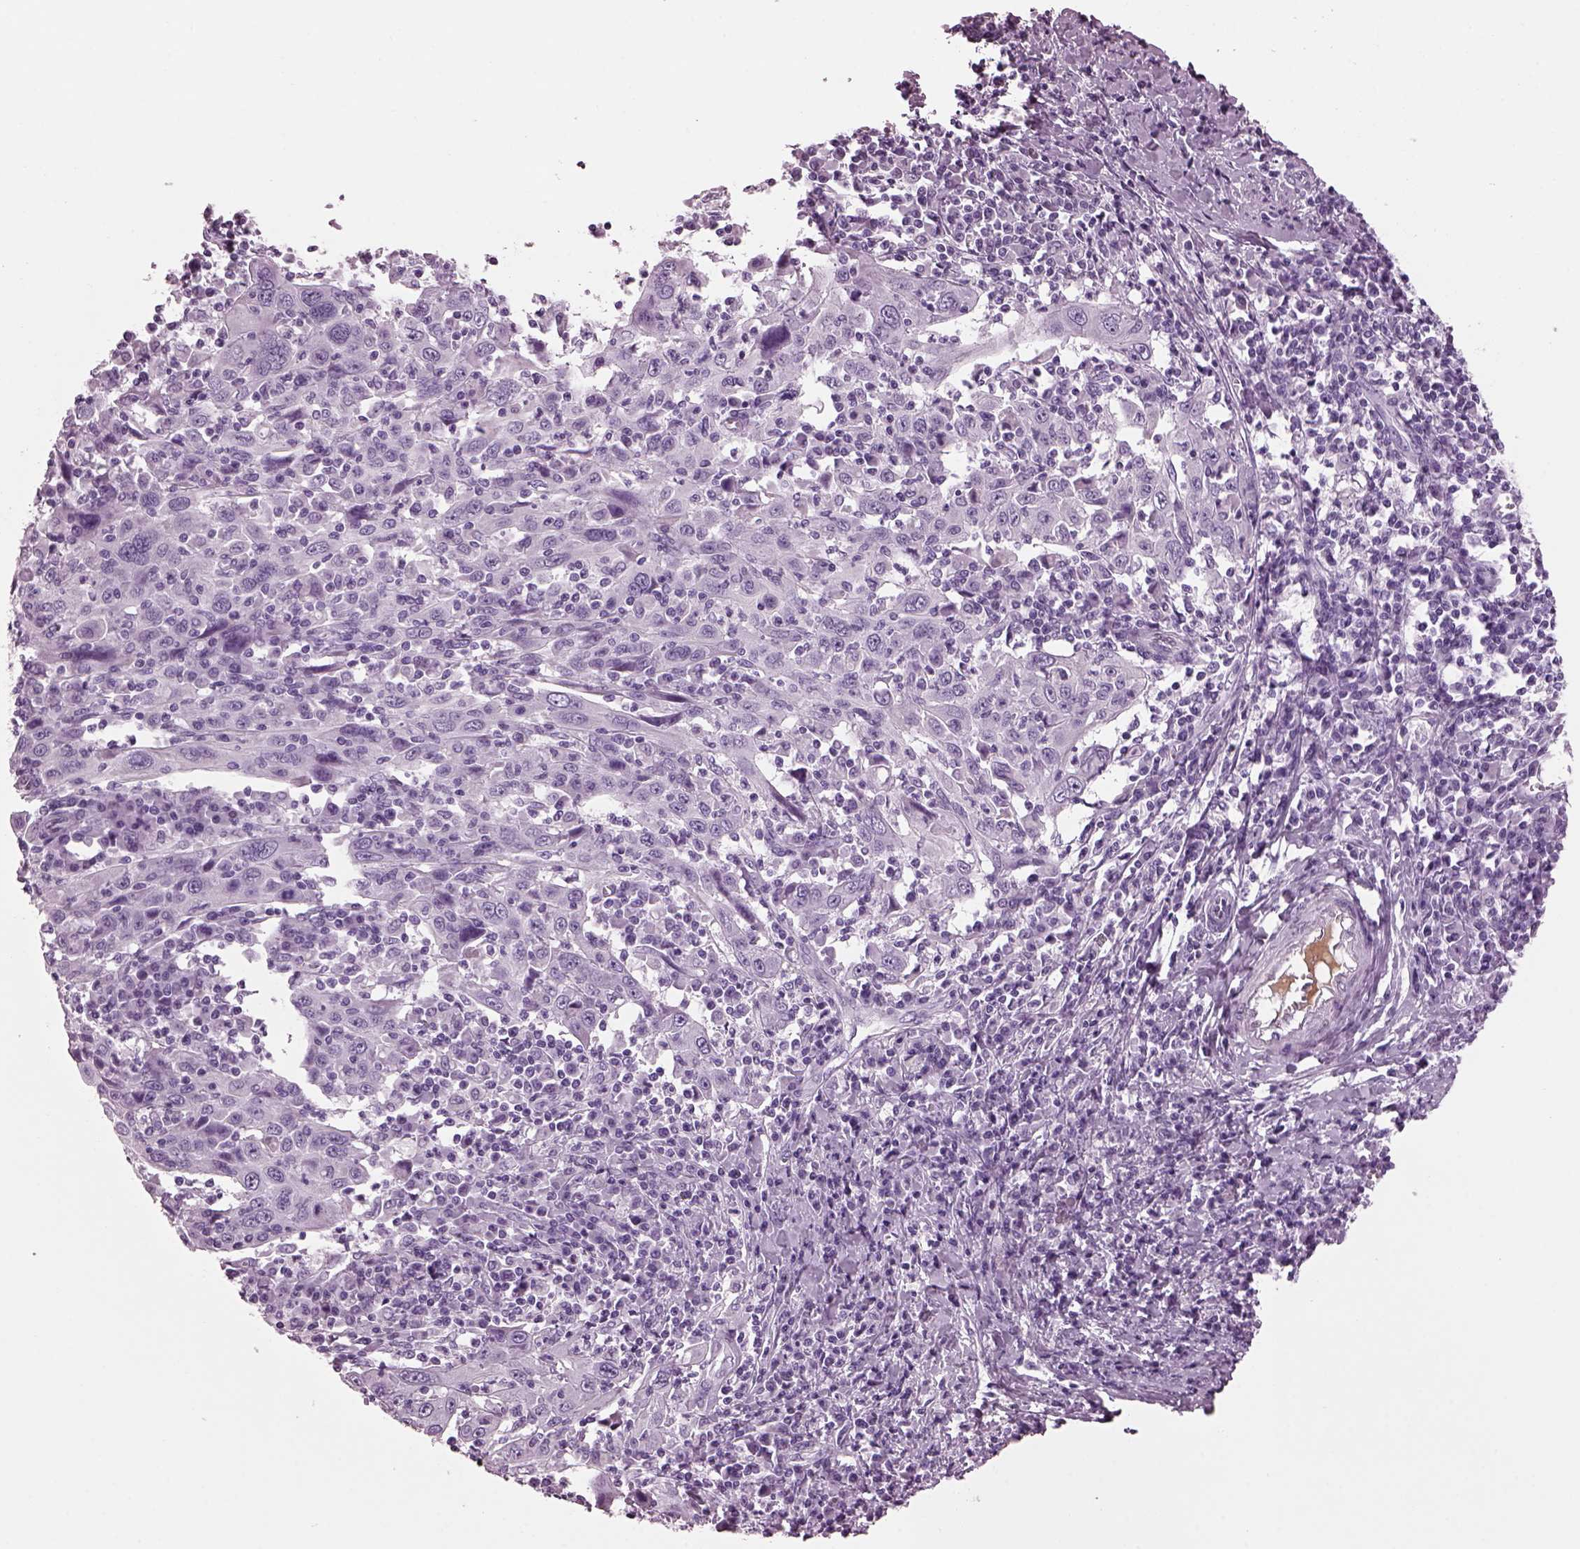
{"staining": {"intensity": "negative", "quantity": "none", "location": "none"}, "tissue": "cervical cancer", "cell_type": "Tumor cells", "image_type": "cancer", "snomed": [{"axis": "morphology", "description": "Squamous cell carcinoma, NOS"}, {"axis": "topography", "description": "Cervix"}], "caption": "The image reveals no significant expression in tumor cells of cervical cancer.", "gene": "KRTAP3-2", "patient": {"sex": "female", "age": 46}}